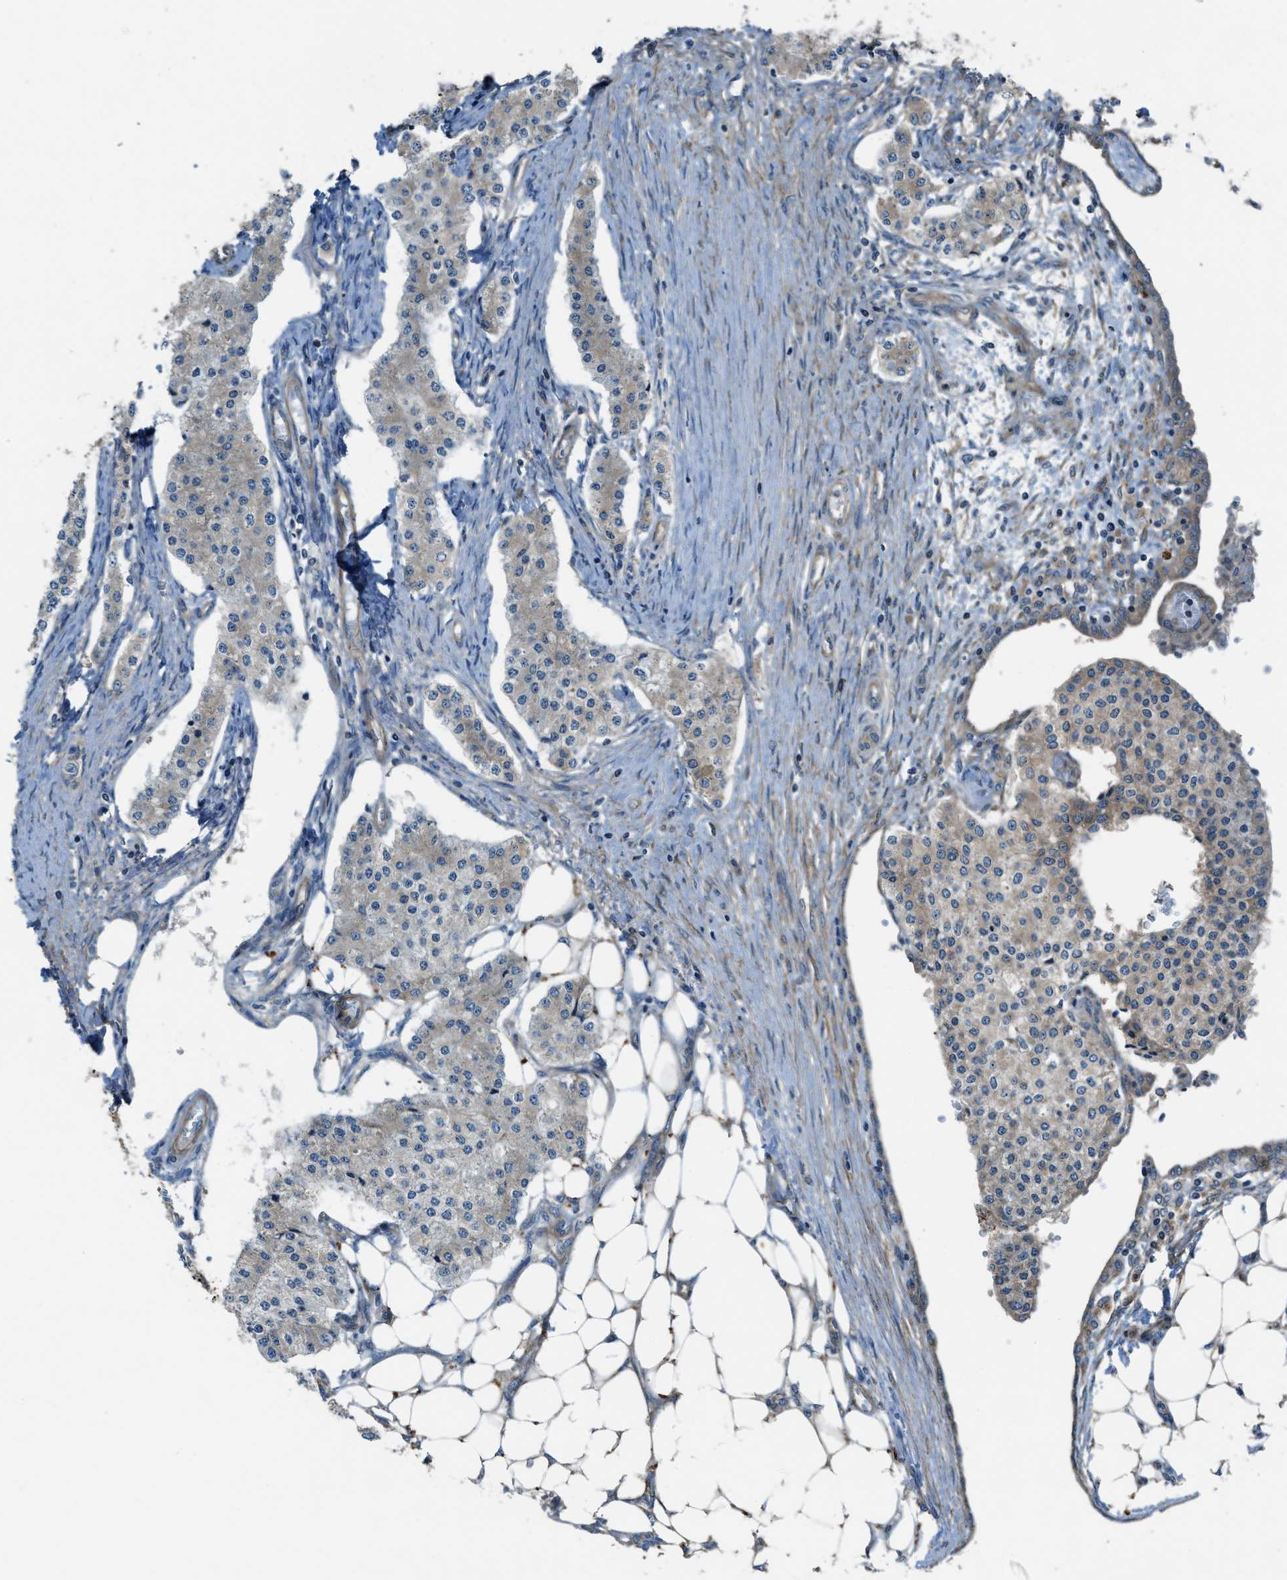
{"staining": {"intensity": "weak", "quantity": ">75%", "location": "cytoplasmic/membranous"}, "tissue": "carcinoid", "cell_type": "Tumor cells", "image_type": "cancer", "snomed": [{"axis": "morphology", "description": "Carcinoid, malignant, NOS"}, {"axis": "topography", "description": "Colon"}], "caption": "Immunohistochemistry staining of carcinoid, which displays low levels of weak cytoplasmic/membranous expression in about >75% of tumor cells indicating weak cytoplasmic/membranous protein positivity. The staining was performed using DAB (3,3'-diaminobenzidine) (brown) for protein detection and nuclei were counterstained in hematoxylin (blue).", "gene": "VEZT", "patient": {"sex": "female", "age": 52}}